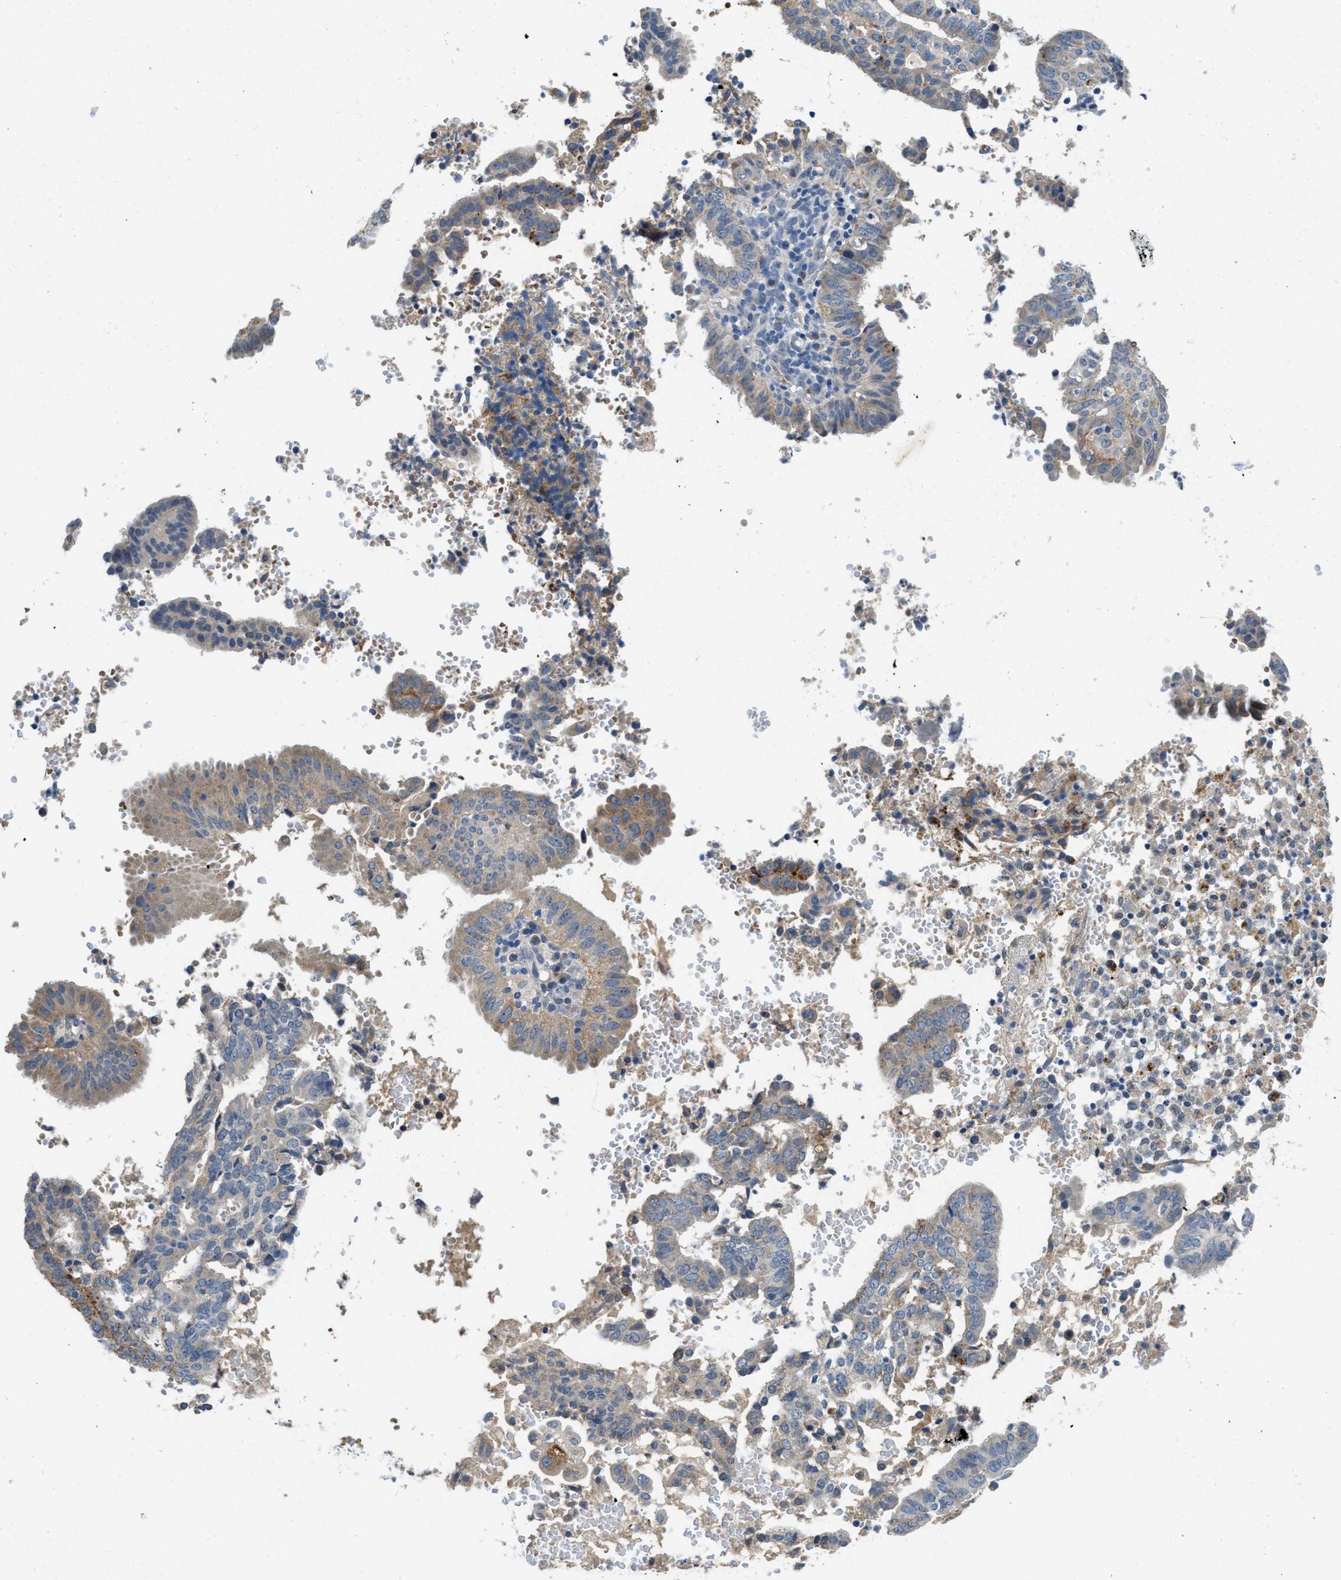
{"staining": {"intensity": "weak", "quantity": "<25%", "location": "cytoplasmic/membranous"}, "tissue": "endometrial cancer", "cell_type": "Tumor cells", "image_type": "cancer", "snomed": [{"axis": "morphology", "description": "Adenocarcinoma, NOS"}, {"axis": "topography", "description": "Endometrium"}], "caption": "Image shows no significant protein positivity in tumor cells of endometrial cancer (adenocarcinoma).", "gene": "TSPAN3", "patient": {"sex": "female", "age": 58}}